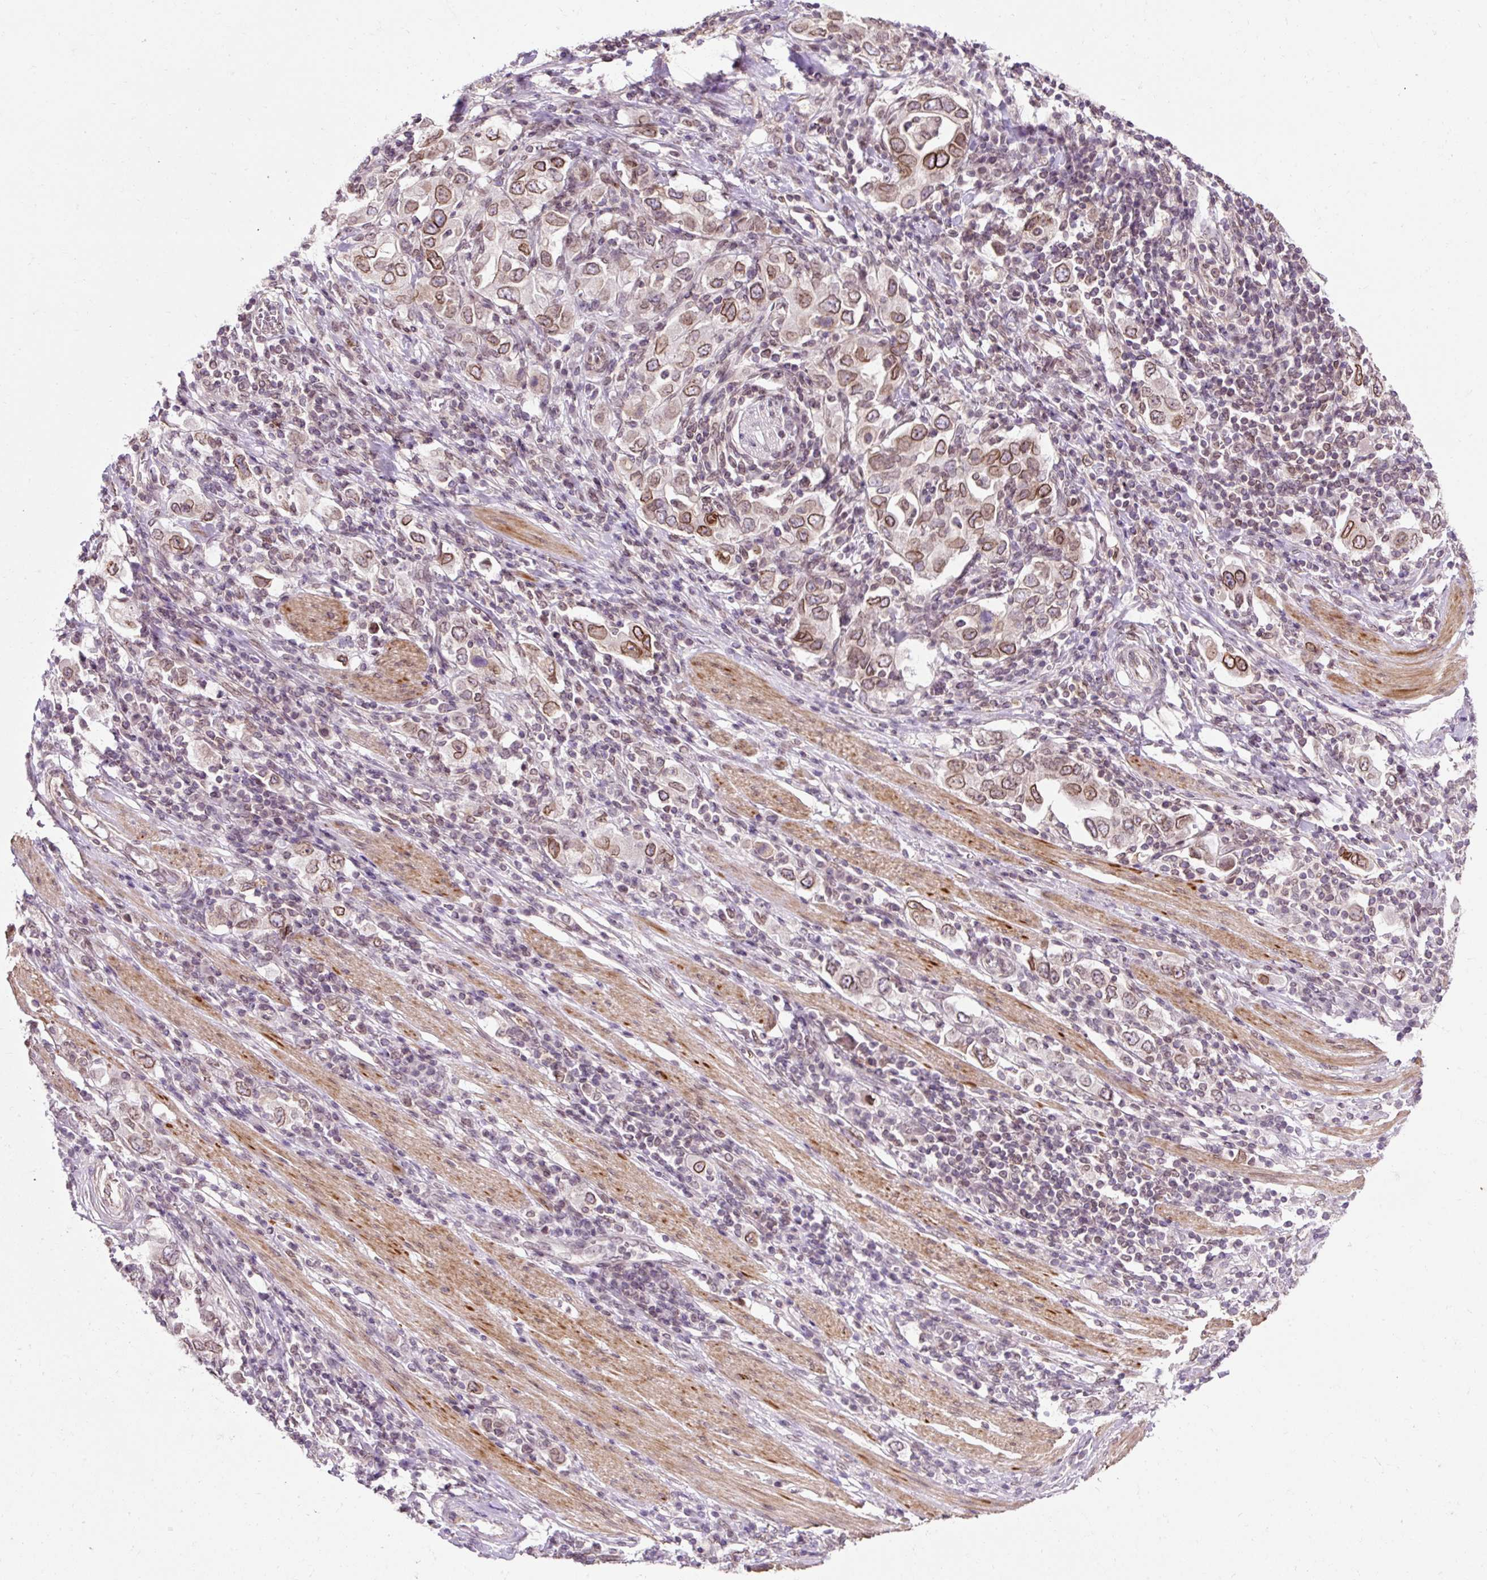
{"staining": {"intensity": "moderate", "quantity": ">75%", "location": "cytoplasmic/membranous,nuclear"}, "tissue": "stomach cancer", "cell_type": "Tumor cells", "image_type": "cancer", "snomed": [{"axis": "morphology", "description": "Adenocarcinoma, NOS"}, {"axis": "topography", "description": "Stomach, upper"}, {"axis": "topography", "description": "Stomach"}], "caption": "IHC staining of stomach adenocarcinoma, which shows medium levels of moderate cytoplasmic/membranous and nuclear expression in about >75% of tumor cells indicating moderate cytoplasmic/membranous and nuclear protein positivity. The staining was performed using DAB (3,3'-diaminobenzidine) (brown) for protein detection and nuclei were counterstained in hematoxylin (blue).", "gene": "ZNF610", "patient": {"sex": "male", "age": 62}}